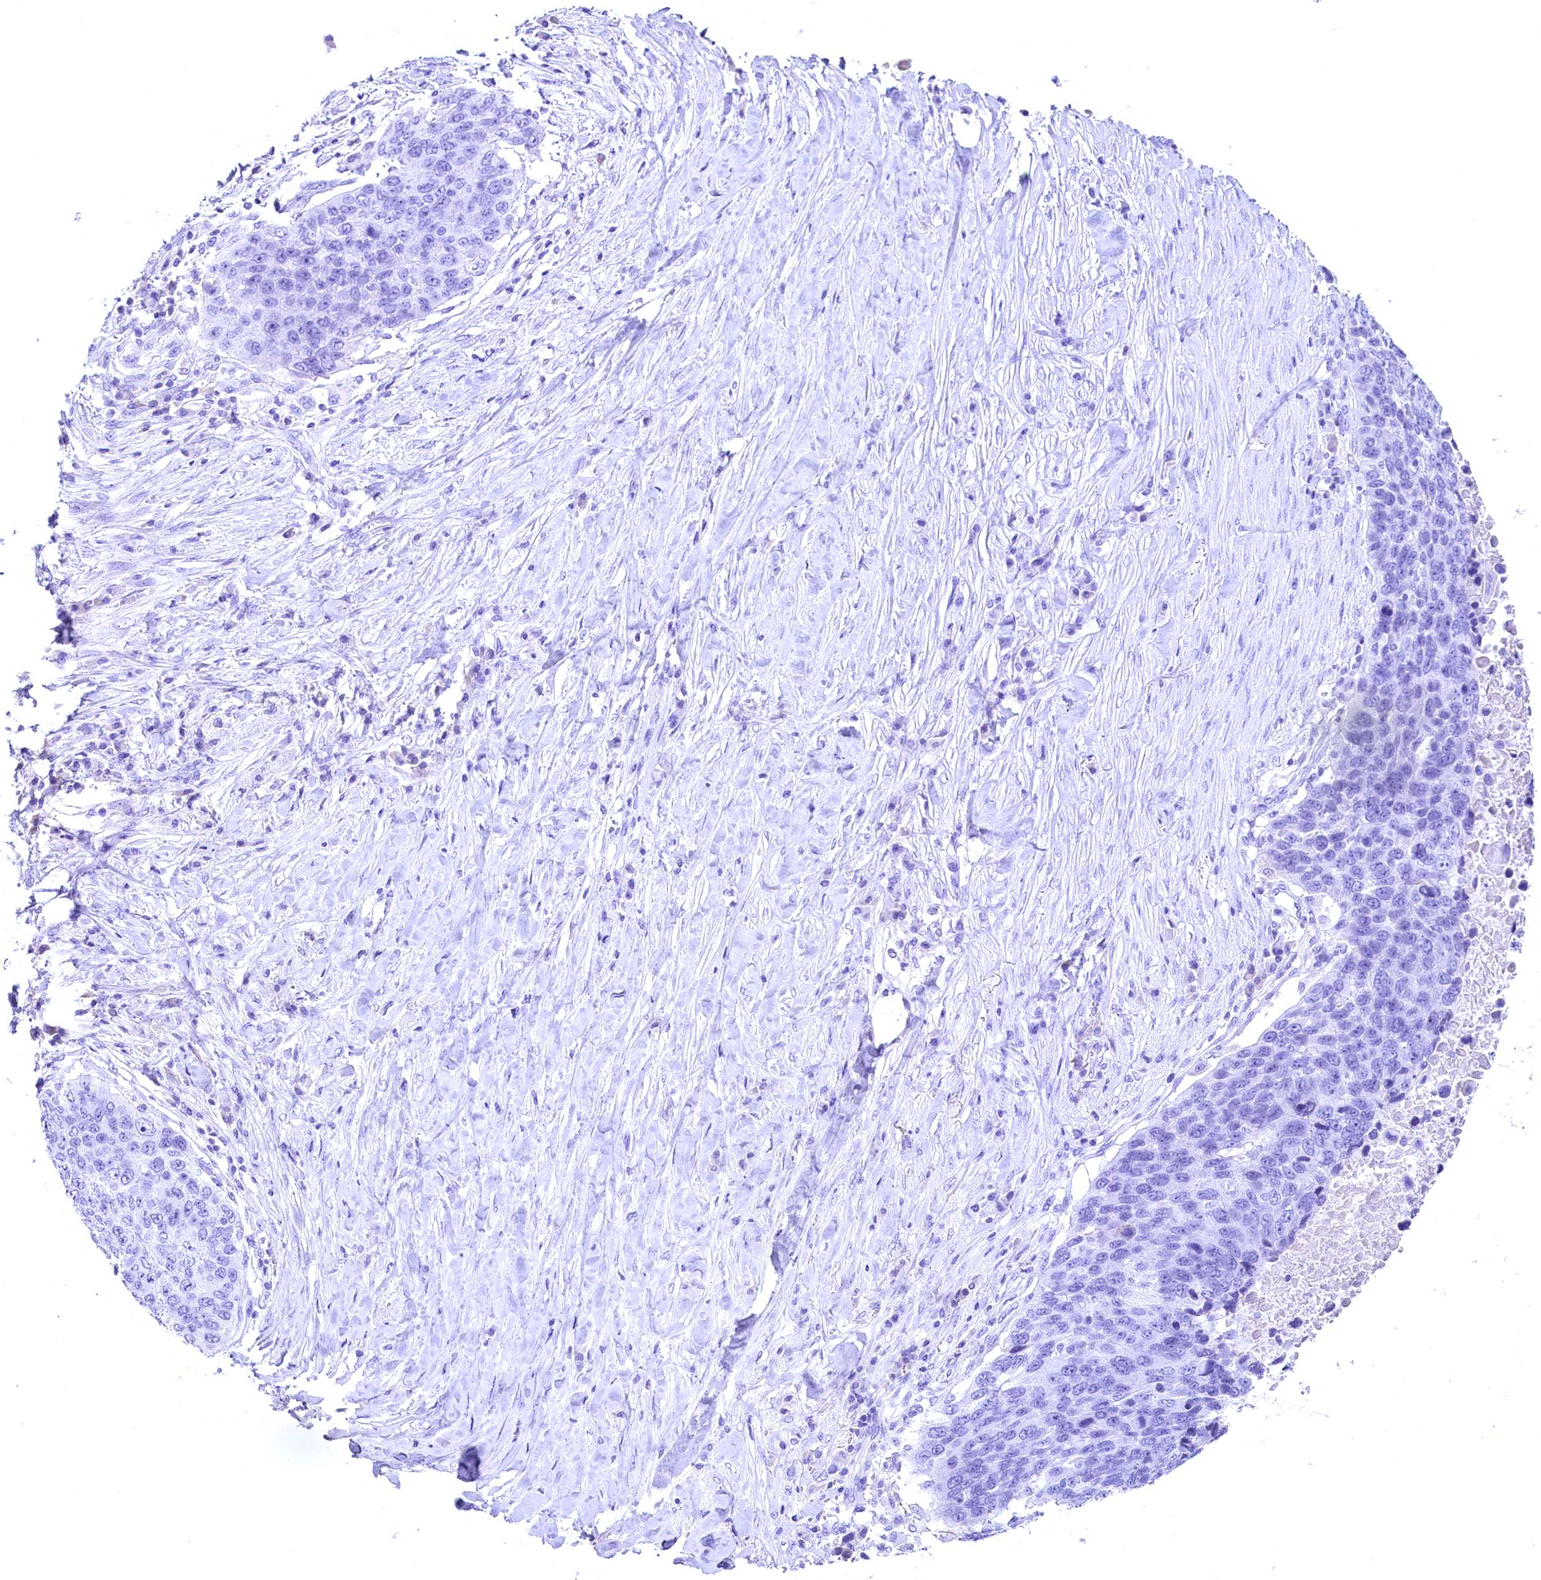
{"staining": {"intensity": "negative", "quantity": "none", "location": "none"}, "tissue": "lung cancer", "cell_type": "Tumor cells", "image_type": "cancer", "snomed": [{"axis": "morphology", "description": "Normal tissue, NOS"}, {"axis": "morphology", "description": "Squamous cell carcinoma, NOS"}, {"axis": "topography", "description": "Lymph node"}, {"axis": "topography", "description": "Lung"}], "caption": "DAB immunohistochemical staining of human lung cancer (squamous cell carcinoma) exhibits no significant positivity in tumor cells.", "gene": "SKIDA1", "patient": {"sex": "male", "age": 66}}